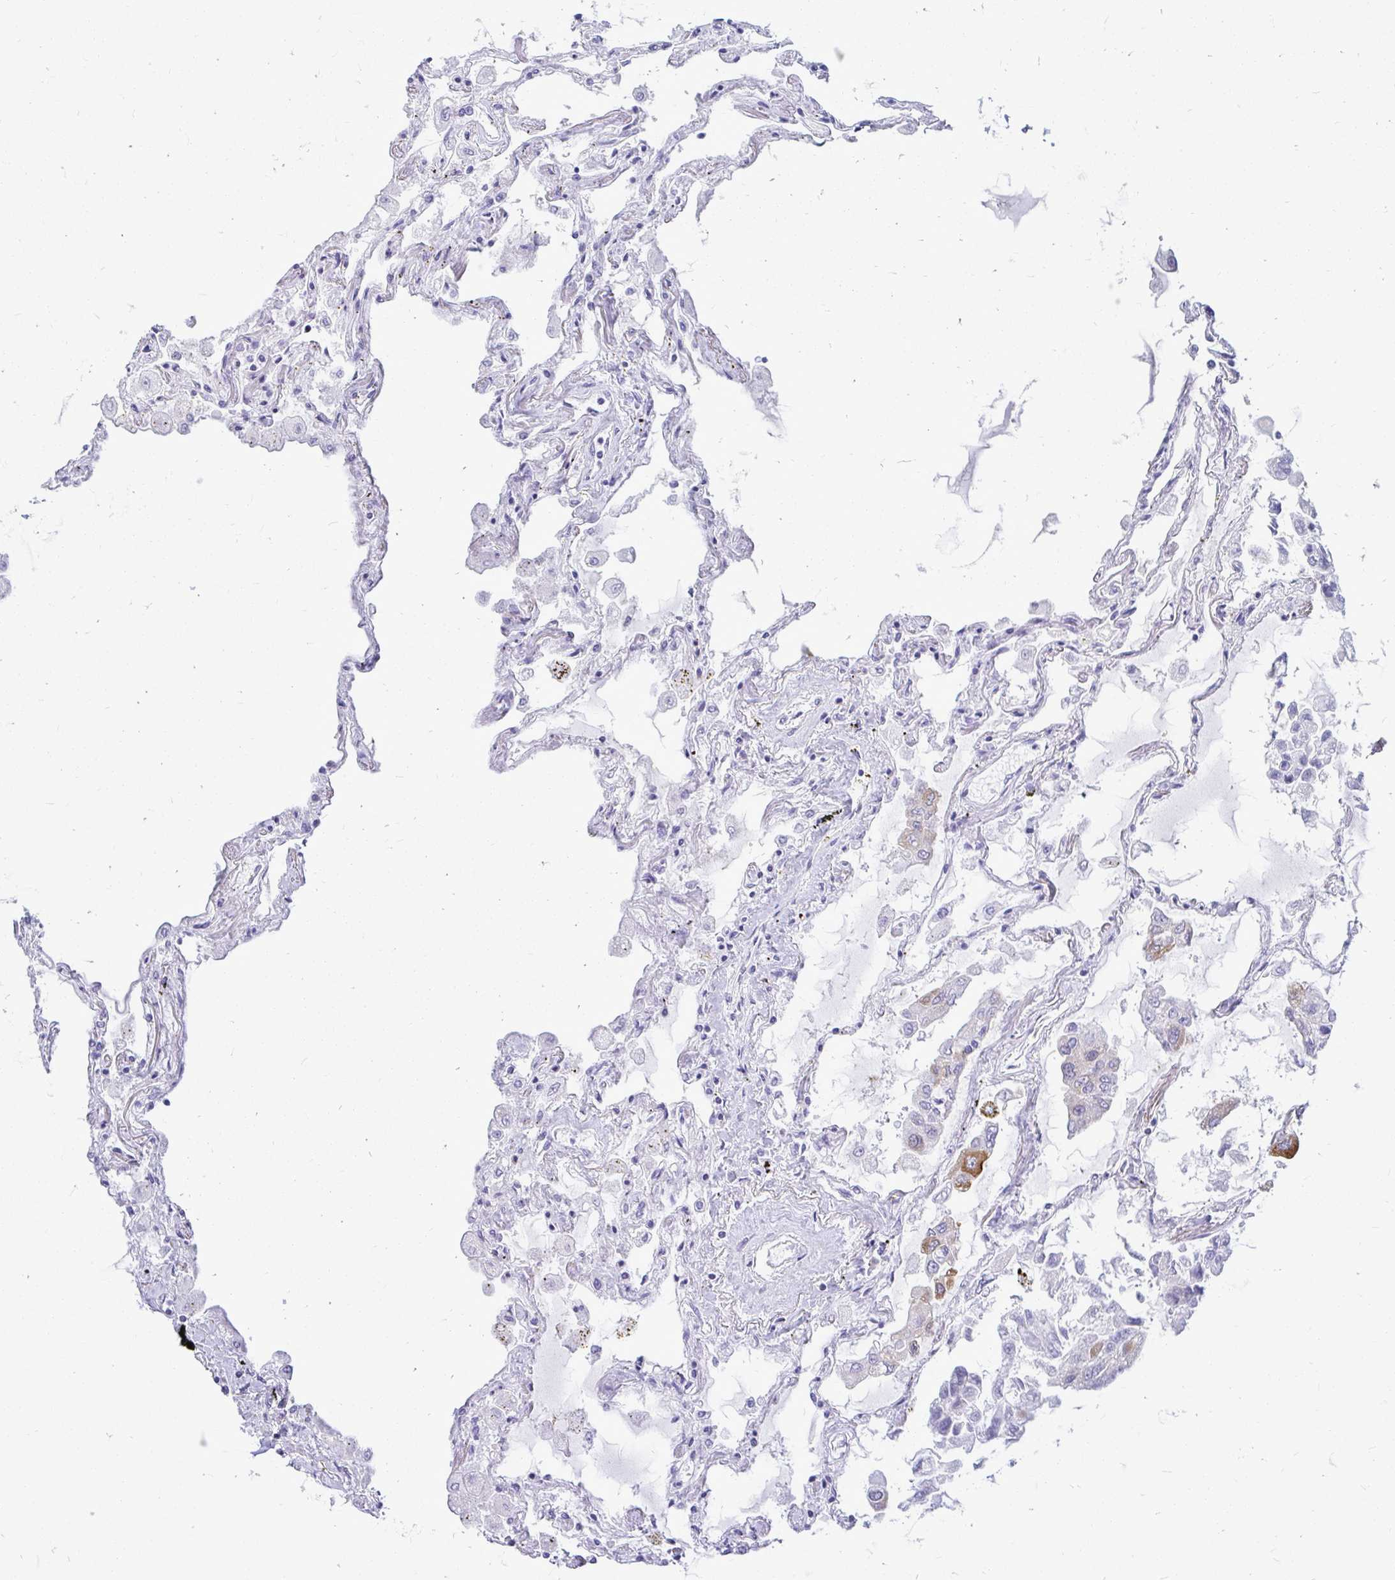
{"staining": {"intensity": "negative", "quantity": "none", "location": "none"}, "tissue": "lung", "cell_type": "Alveolar cells", "image_type": "normal", "snomed": [{"axis": "morphology", "description": "Normal tissue, NOS"}, {"axis": "morphology", "description": "Adenocarcinoma, NOS"}, {"axis": "topography", "description": "Cartilage tissue"}, {"axis": "topography", "description": "Lung"}], "caption": "DAB immunohistochemical staining of normal lung demonstrates no significant positivity in alveolar cells. (Stains: DAB (3,3'-diaminobenzidine) immunohistochemistry (IHC) with hematoxylin counter stain, Microscopy: brightfield microscopy at high magnification).", "gene": "OR10R2", "patient": {"sex": "female", "age": 67}}